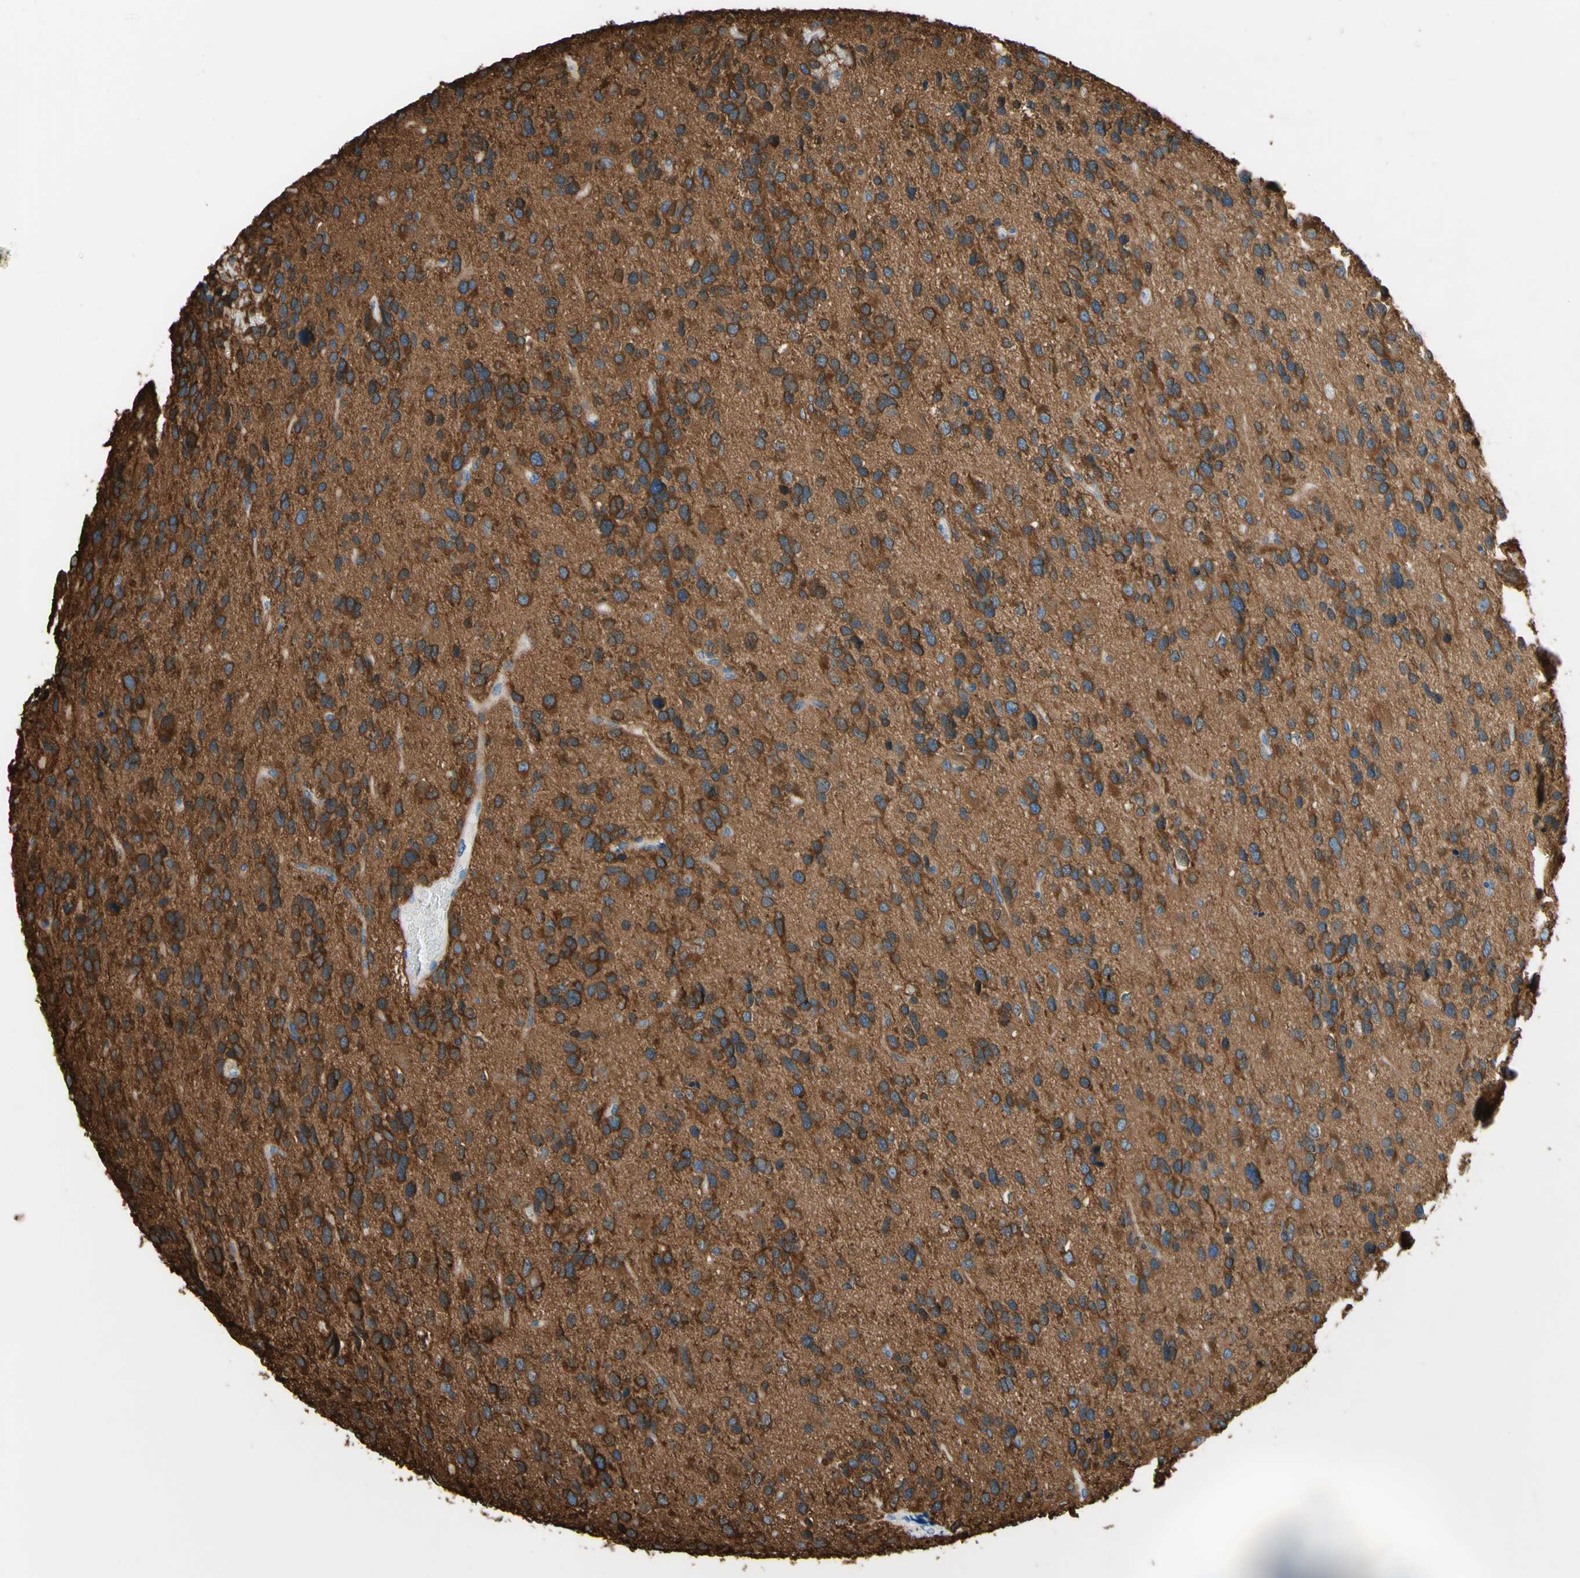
{"staining": {"intensity": "strong", "quantity": "25%-75%", "location": "cytoplasmic/membranous"}, "tissue": "glioma", "cell_type": "Tumor cells", "image_type": "cancer", "snomed": [{"axis": "morphology", "description": "Glioma, malignant, High grade"}, {"axis": "topography", "description": "Brain"}], "caption": "IHC (DAB (3,3'-diaminobenzidine)) staining of human glioma displays strong cytoplasmic/membranous protein positivity in approximately 25%-75% of tumor cells.", "gene": "DPYSL3", "patient": {"sex": "female", "age": 58}}